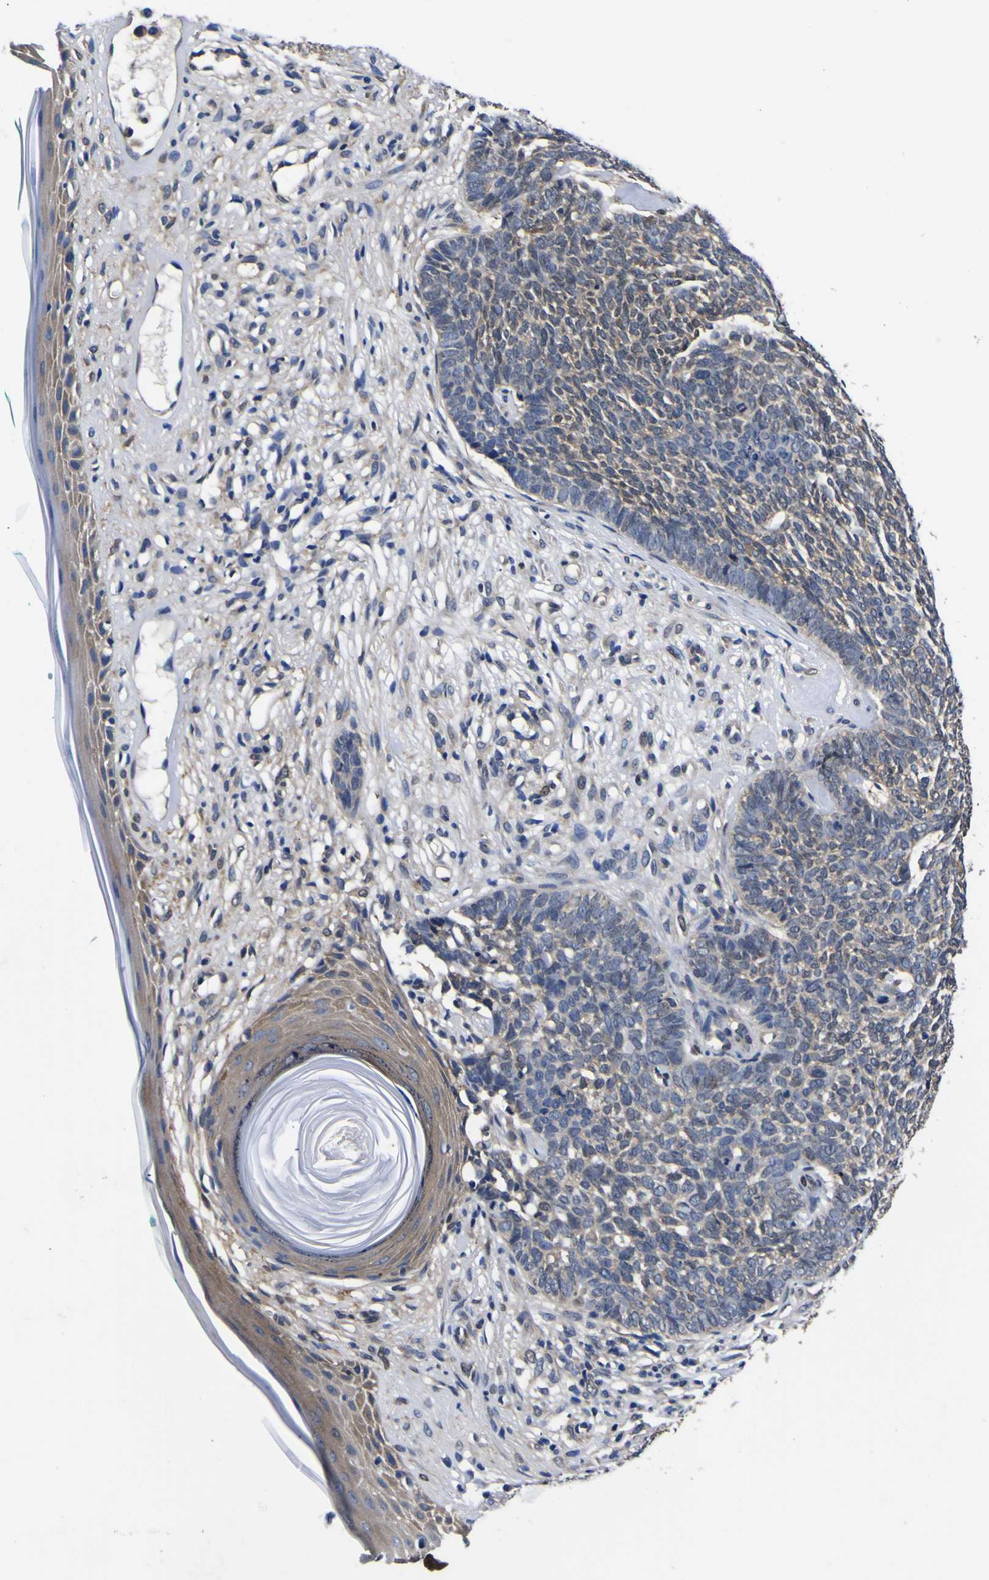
{"staining": {"intensity": "weak", "quantity": "25%-75%", "location": "cytoplasmic/membranous,nuclear"}, "tissue": "skin cancer", "cell_type": "Tumor cells", "image_type": "cancer", "snomed": [{"axis": "morphology", "description": "Basal cell carcinoma"}, {"axis": "topography", "description": "Skin"}], "caption": "DAB immunohistochemical staining of skin cancer demonstrates weak cytoplasmic/membranous and nuclear protein positivity in about 25%-75% of tumor cells.", "gene": "FAM110B", "patient": {"sex": "female", "age": 84}}